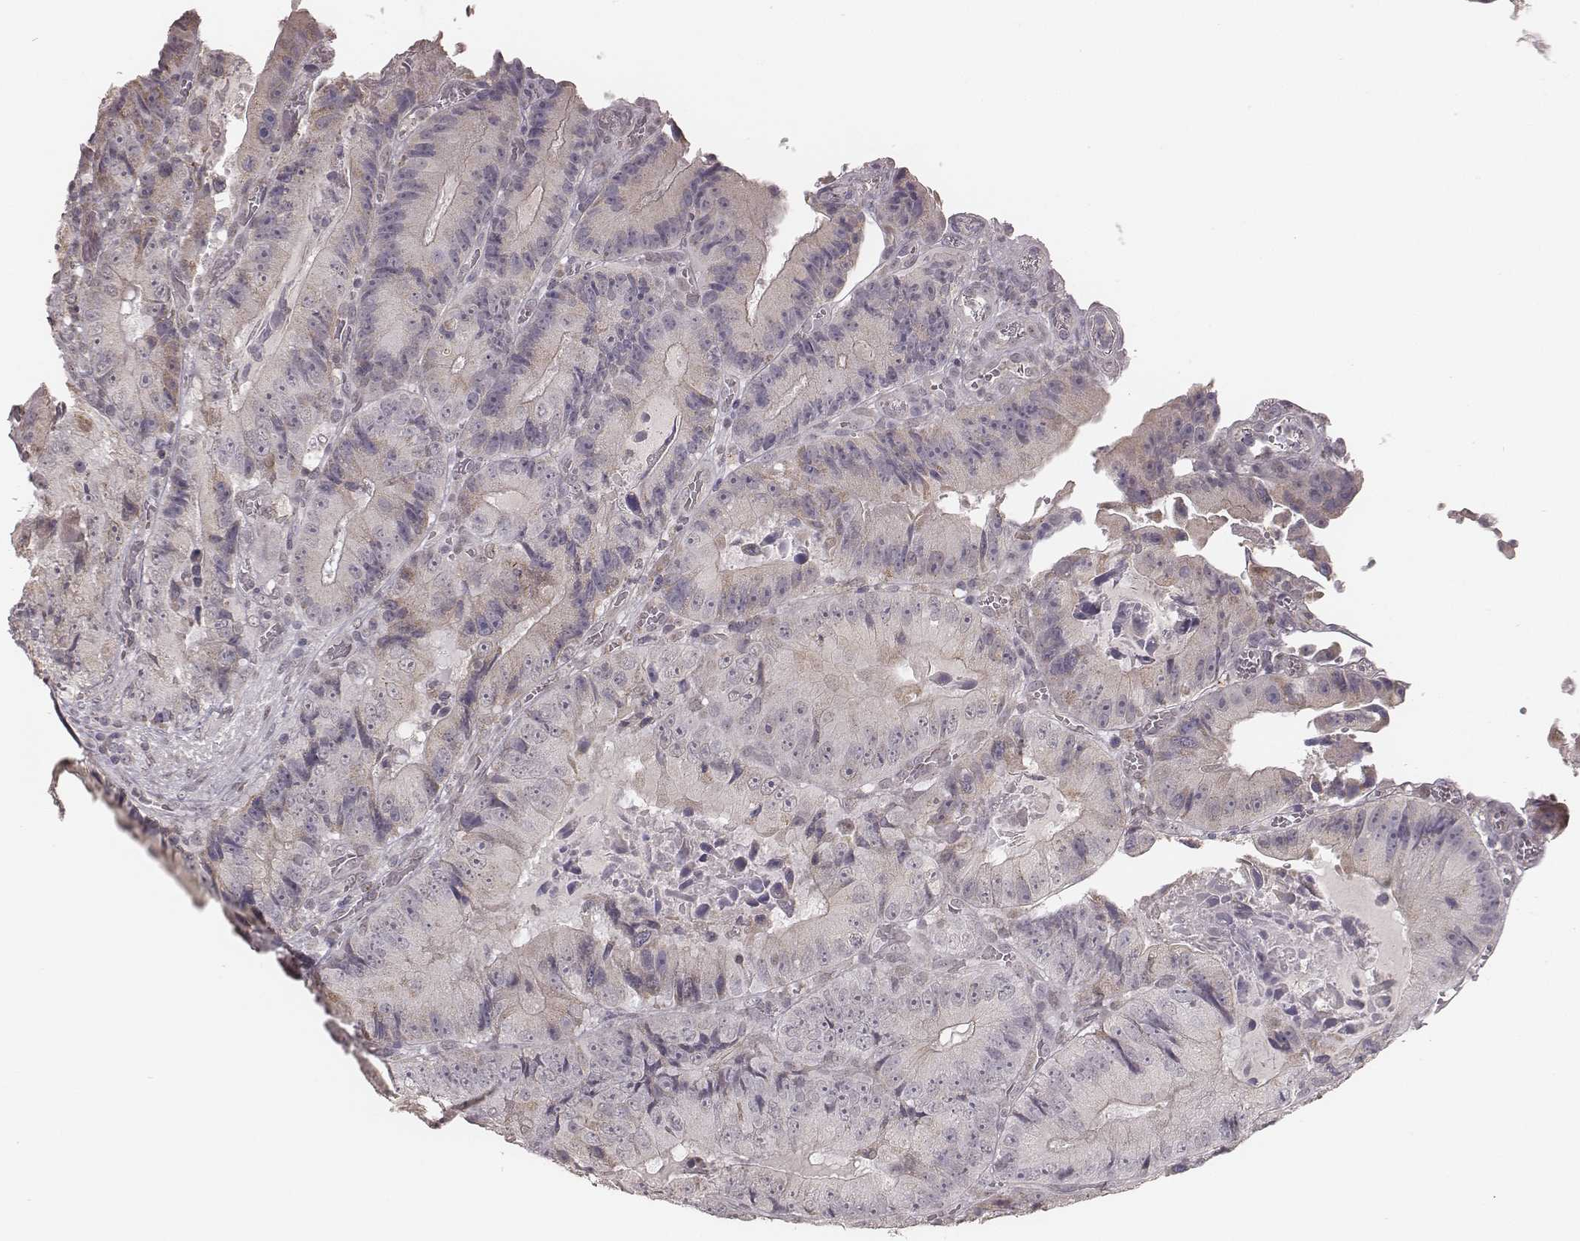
{"staining": {"intensity": "negative", "quantity": "none", "location": "none"}, "tissue": "colorectal cancer", "cell_type": "Tumor cells", "image_type": "cancer", "snomed": [{"axis": "morphology", "description": "Adenocarcinoma, NOS"}, {"axis": "topography", "description": "Colon"}], "caption": "High power microscopy histopathology image of an immunohistochemistry image of adenocarcinoma (colorectal), revealing no significant staining in tumor cells. (DAB (3,3'-diaminobenzidine) IHC visualized using brightfield microscopy, high magnification).", "gene": "SLC7A4", "patient": {"sex": "female", "age": 86}}